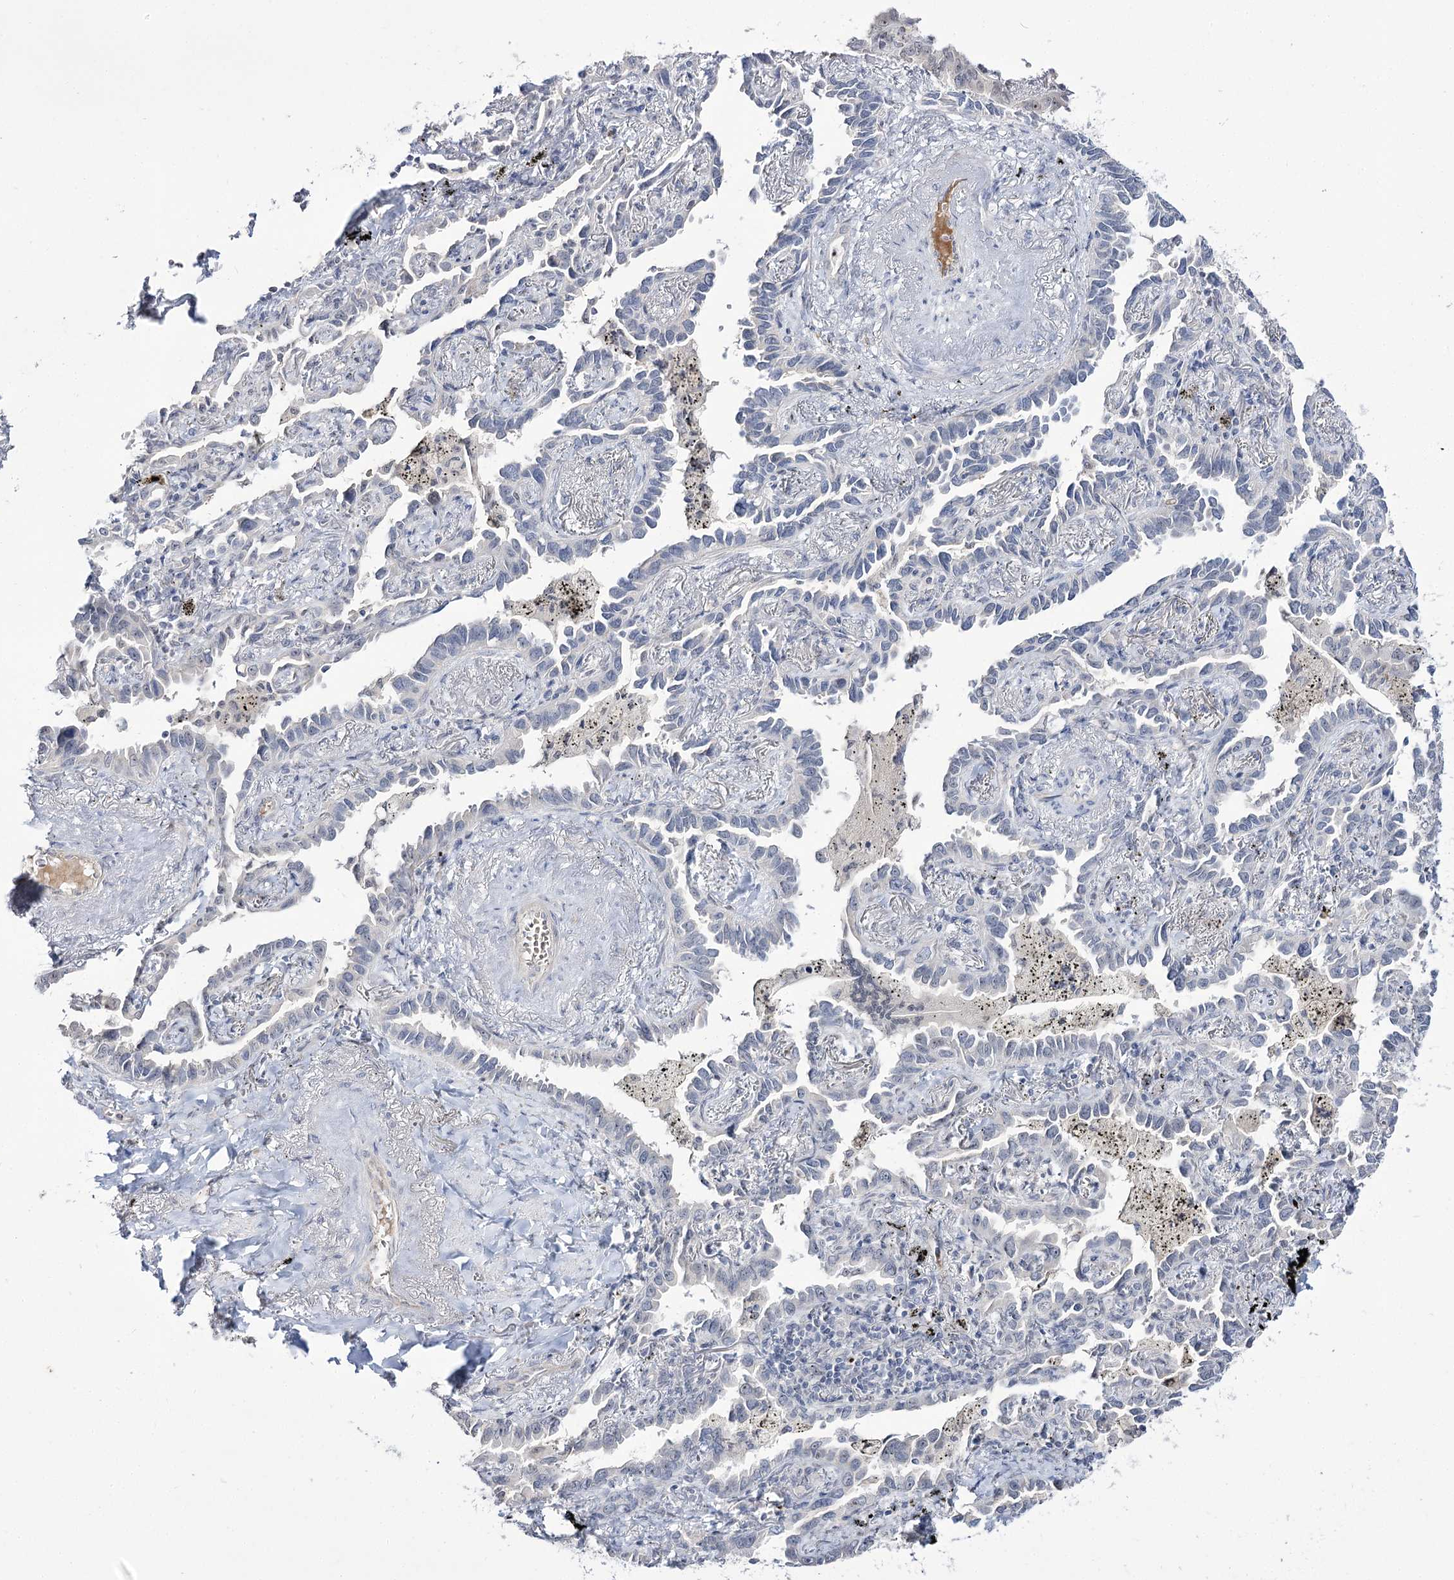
{"staining": {"intensity": "negative", "quantity": "none", "location": "none"}, "tissue": "lung cancer", "cell_type": "Tumor cells", "image_type": "cancer", "snomed": [{"axis": "morphology", "description": "Adenocarcinoma, NOS"}, {"axis": "topography", "description": "Lung"}], "caption": "High magnification brightfield microscopy of lung adenocarcinoma stained with DAB (brown) and counterstained with hematoxylin (blue): tumor cells show no significant positivity.", "gene": "RRP9", "patient": {"sex": "male", "age": 67}}